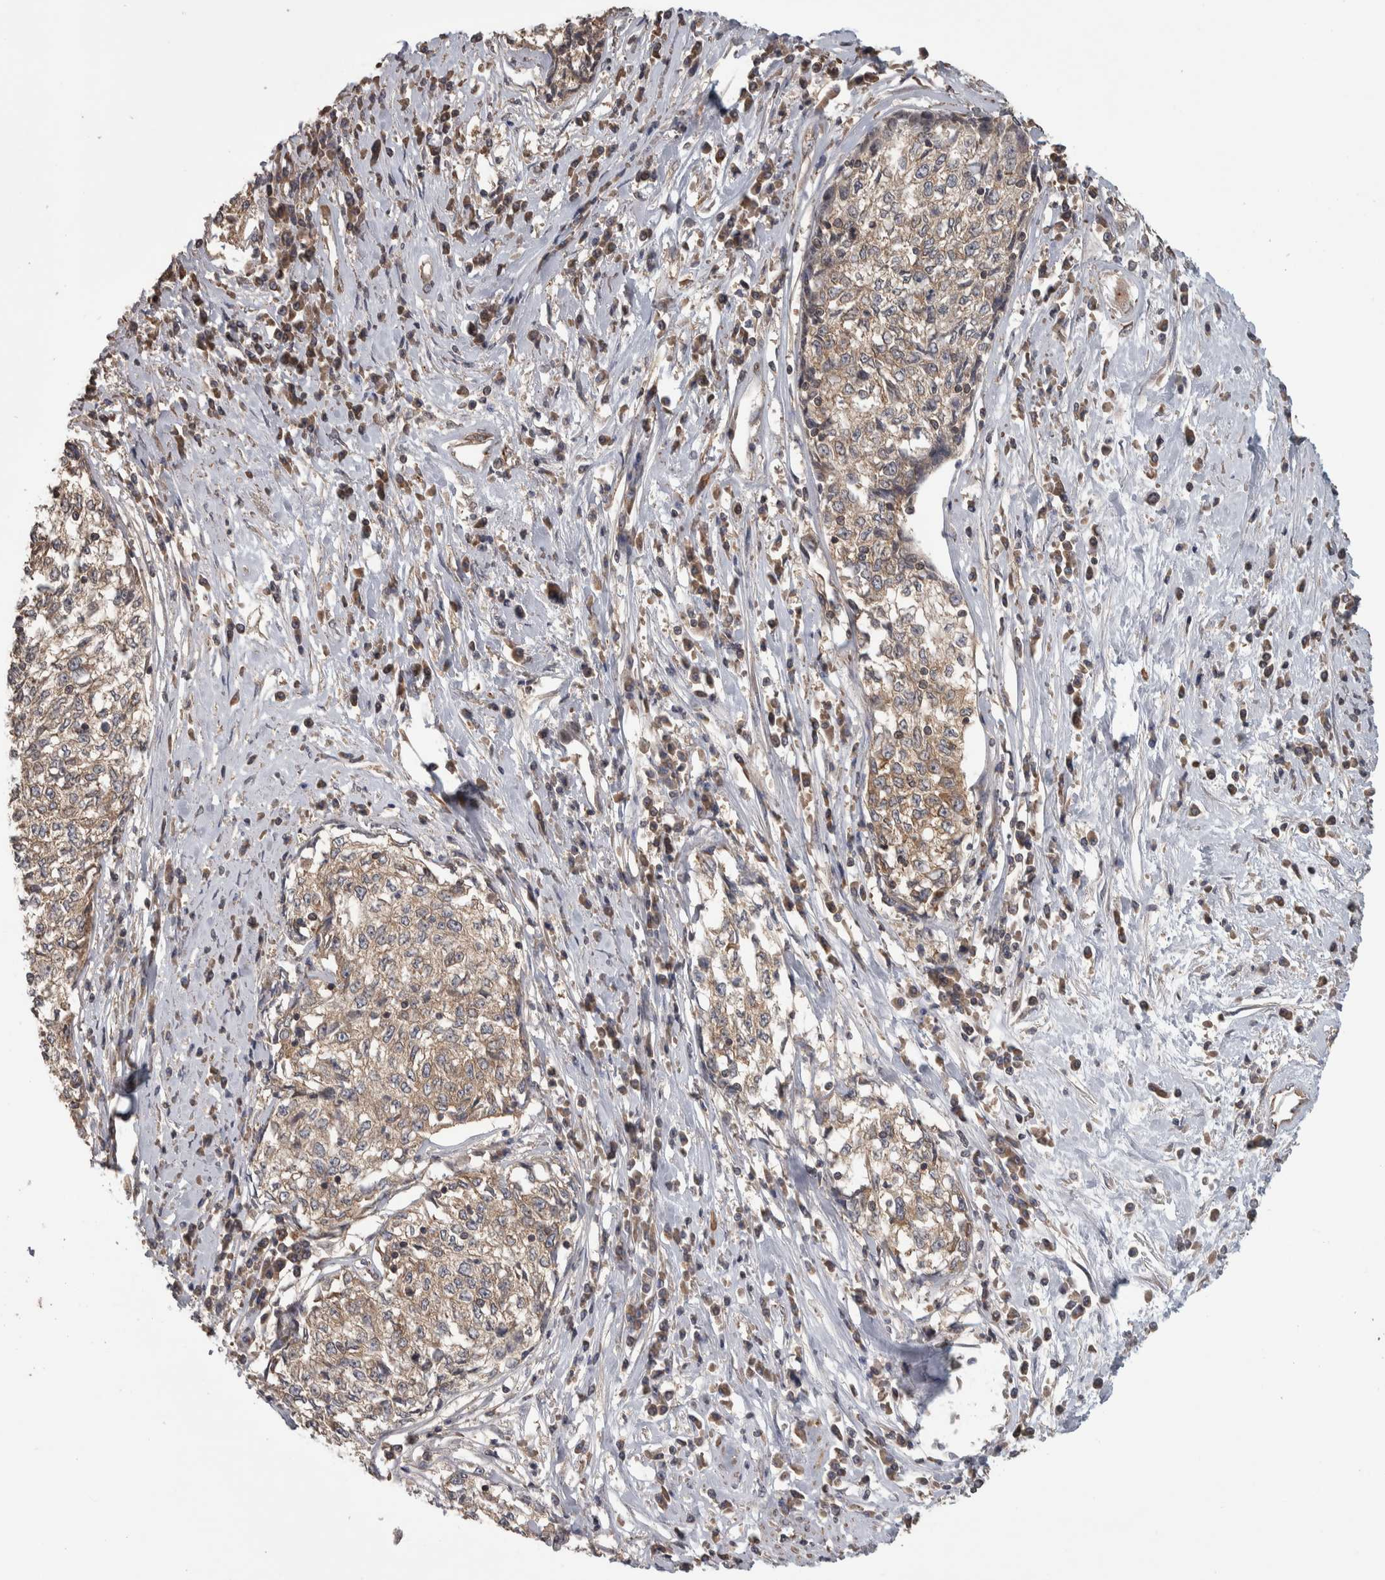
{"staining": {"intensity": "weak", "quantity": ">75%", "location": "cytoplasmic/membranous"}, "tissue": "cervical cancer", "cell_type": "Tumor cells", "image_type": "cancer", "snomed": [{"axis": "morphology", "description": "Squamous cell carcinoma, NOS"}, {"axis": "topography", "description": "Cervix"}], "caption": "Immunohistochemistry staining of cervical squamous cell carcinoma, which reveals low levels of weak cytoplasmic/membranous staining in about >75% of tumor cells indicating weak cytoplasmic/membranous protein expression. The staining was performed using DAB (3,3'-diaminobenzidine) (brown) for protein detection and nuclei were counterstained in hematoxylin (blue).", "gene": "IFRD1", "patient": {"sex": "female", "age": 57}}